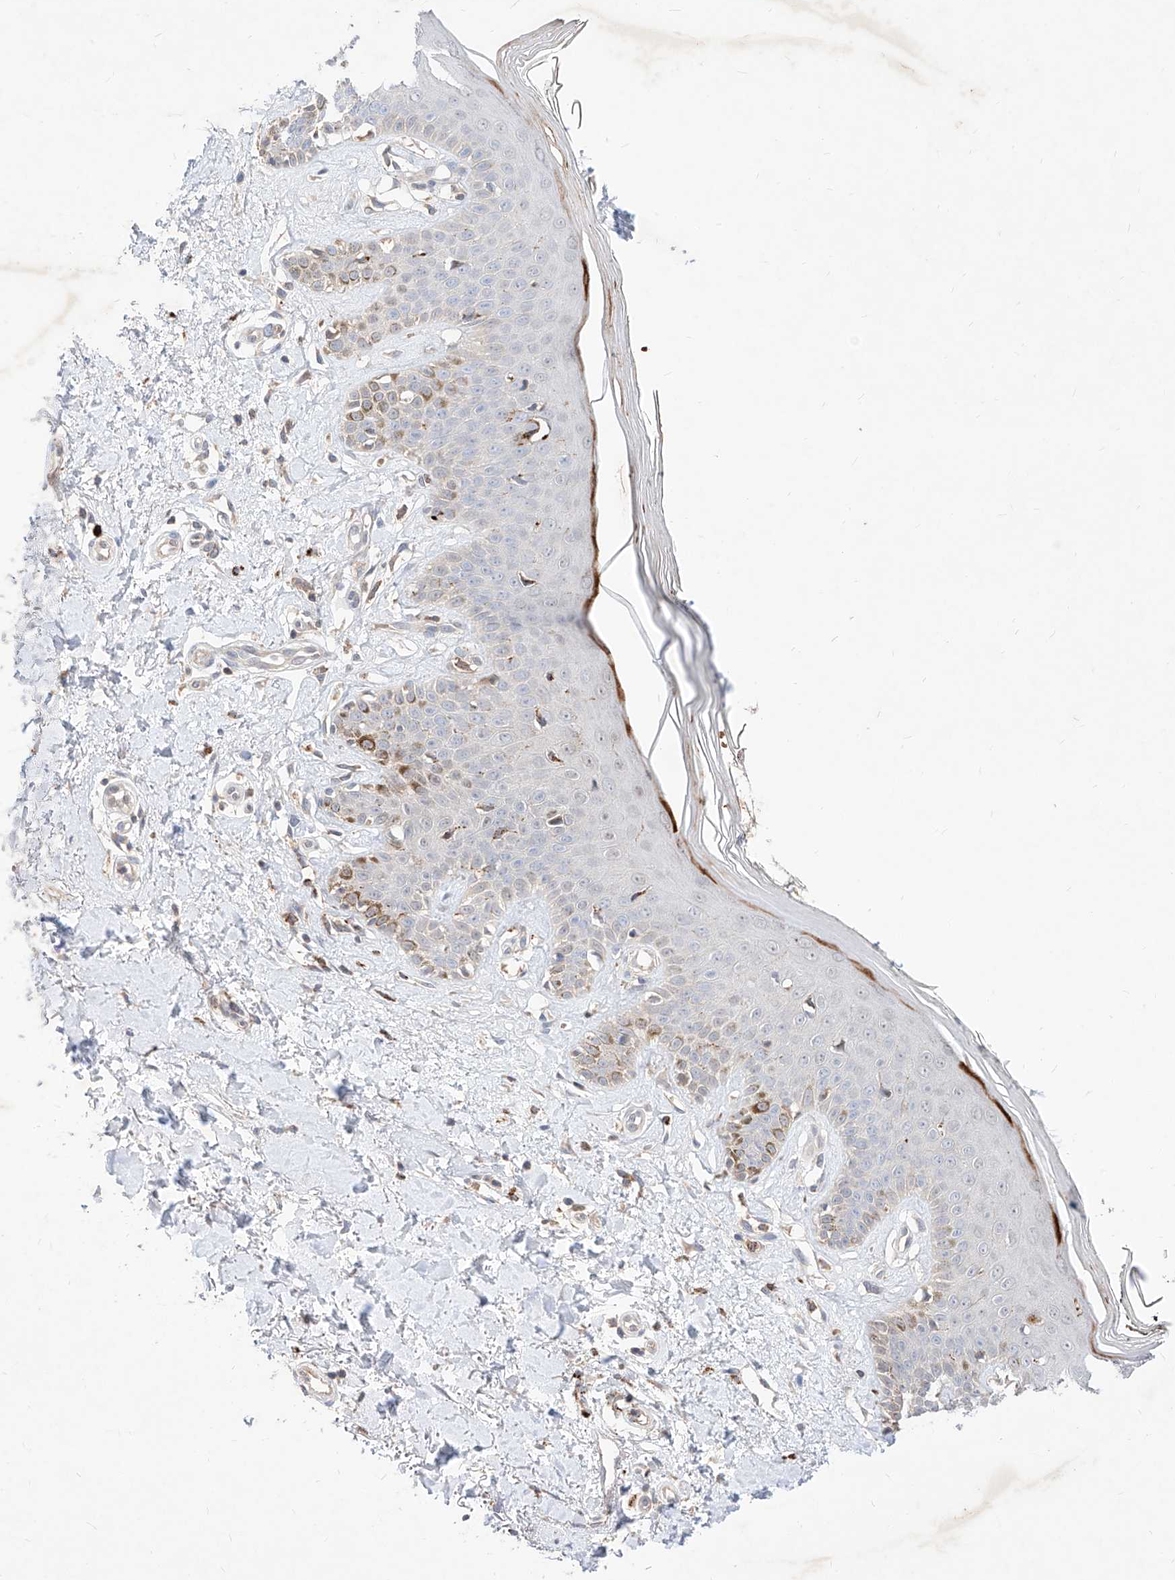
{"staining": {"intensity": "moderate", "quantity": ">75%", "location": "cytoplasmic/membranous"}, "tissue": "skin", "cell_type": "Fibroblasts", "image_type": "normal", "snomed": [{"axis": "morphology", "description": "Normal tissue, NOS"}, {"axis": "topography", "description": "Skin"}], "caption": "Benign skin was stained to show a protein in brown. There is medium levels of moderate cytoplasmic/membranous expression in approximately >75% of fibroblasts.", "gene": "TSNAX", "patient": {"sex": "female", "age": 64}}